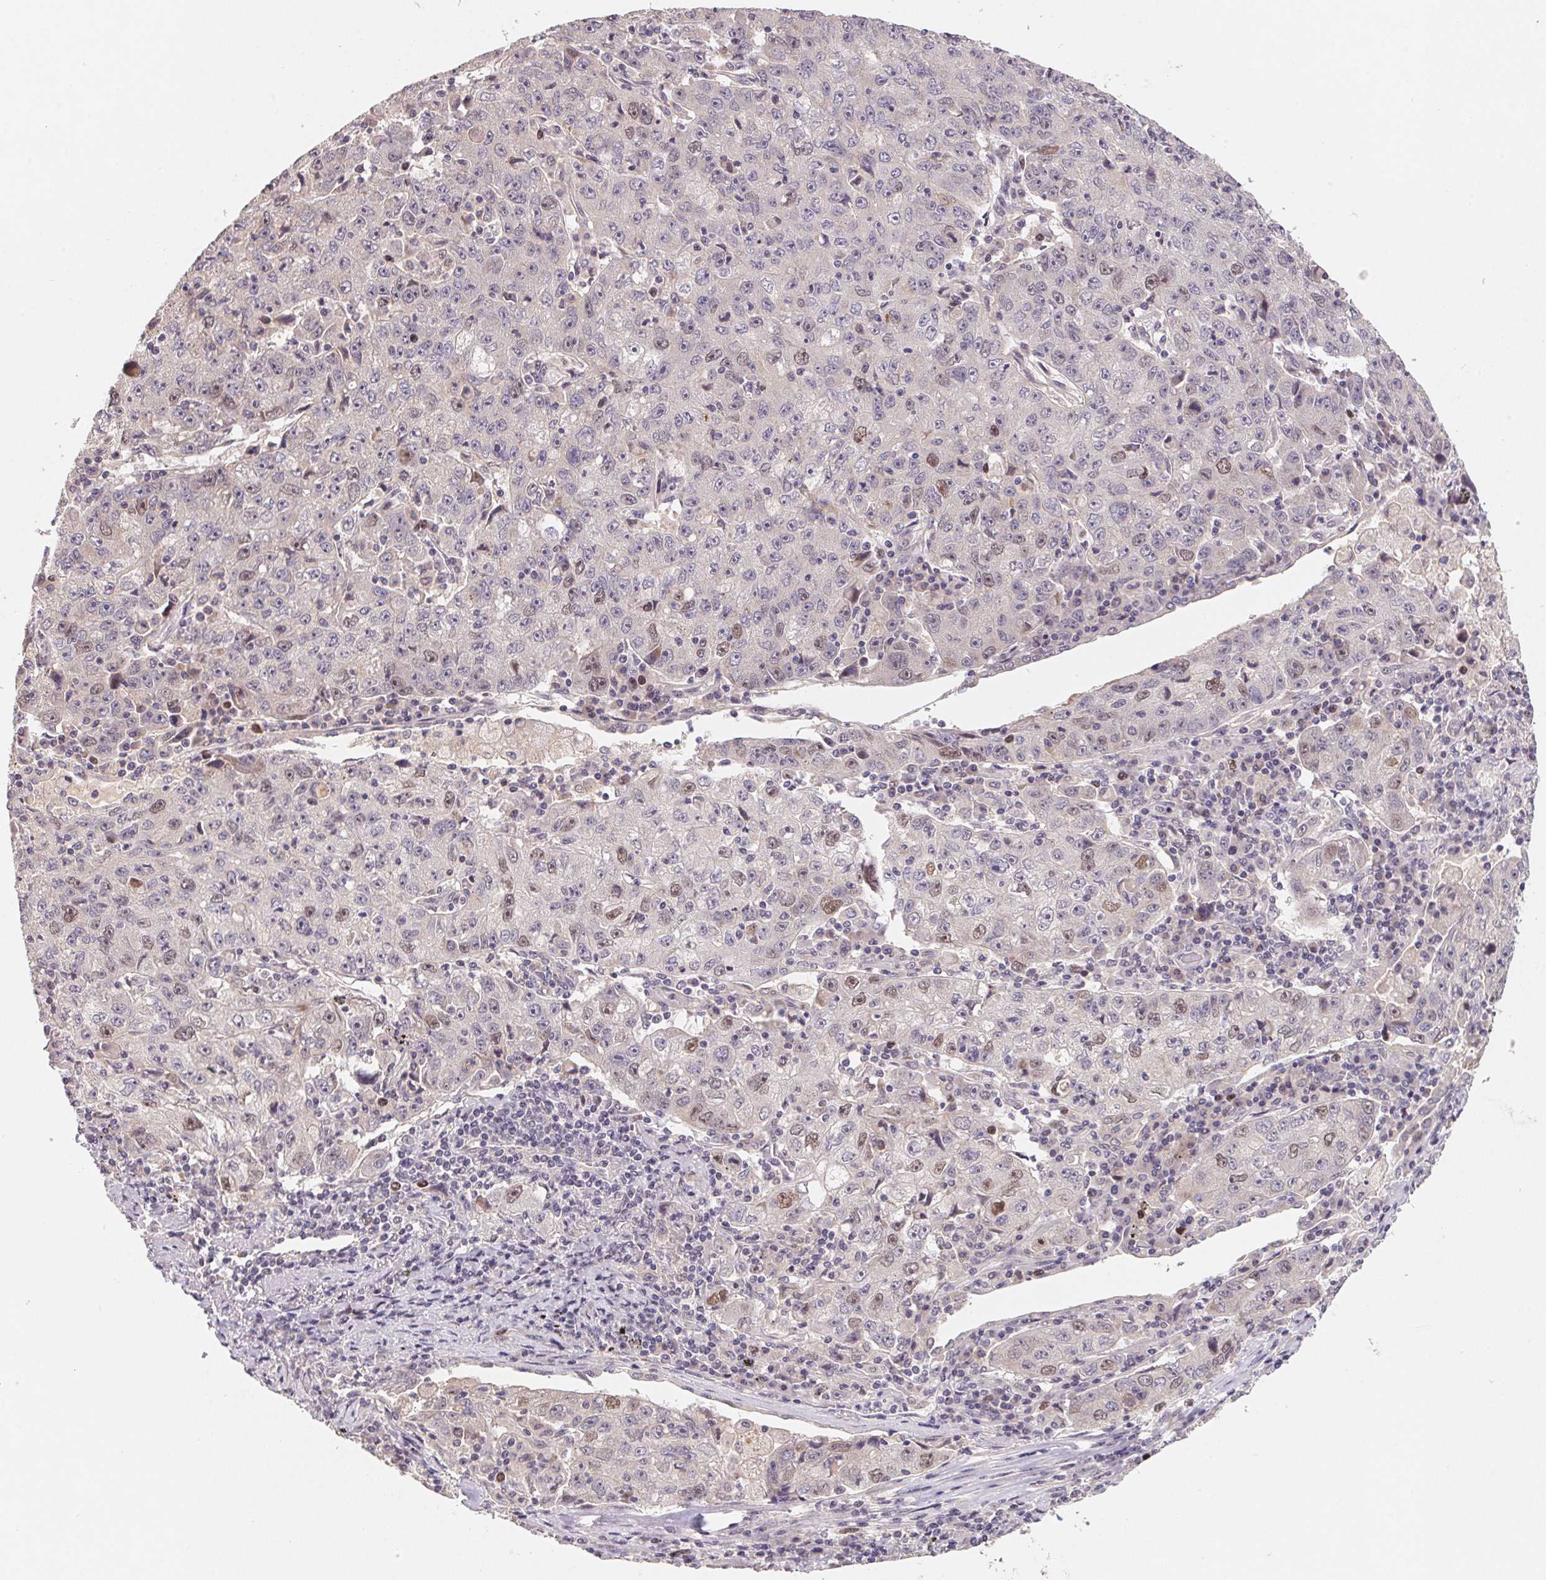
{"staining": {"intensity": "weak", "quantity": "<25%", "location": "nuclear"}, "tissue": "lung cancer", "cell_type": "Tumor cells", "image_type": "cancer", "snomed": [{"axis": "morphology", "description": "Normal morphology"}, {"axis": "morphology", "description": "Adenocarcinoma, NOS"}, {"axis": "topography", "description": "Lymph node"}, {"axis": "topography", "description": "Lung"}], "caption": "Adenocarcinoma (lung) was stained to show a protein in brown. There is no significant staining in tumor cells.", "gene": "KIFC1", "patient": {"sex": "female", "age": 57}}